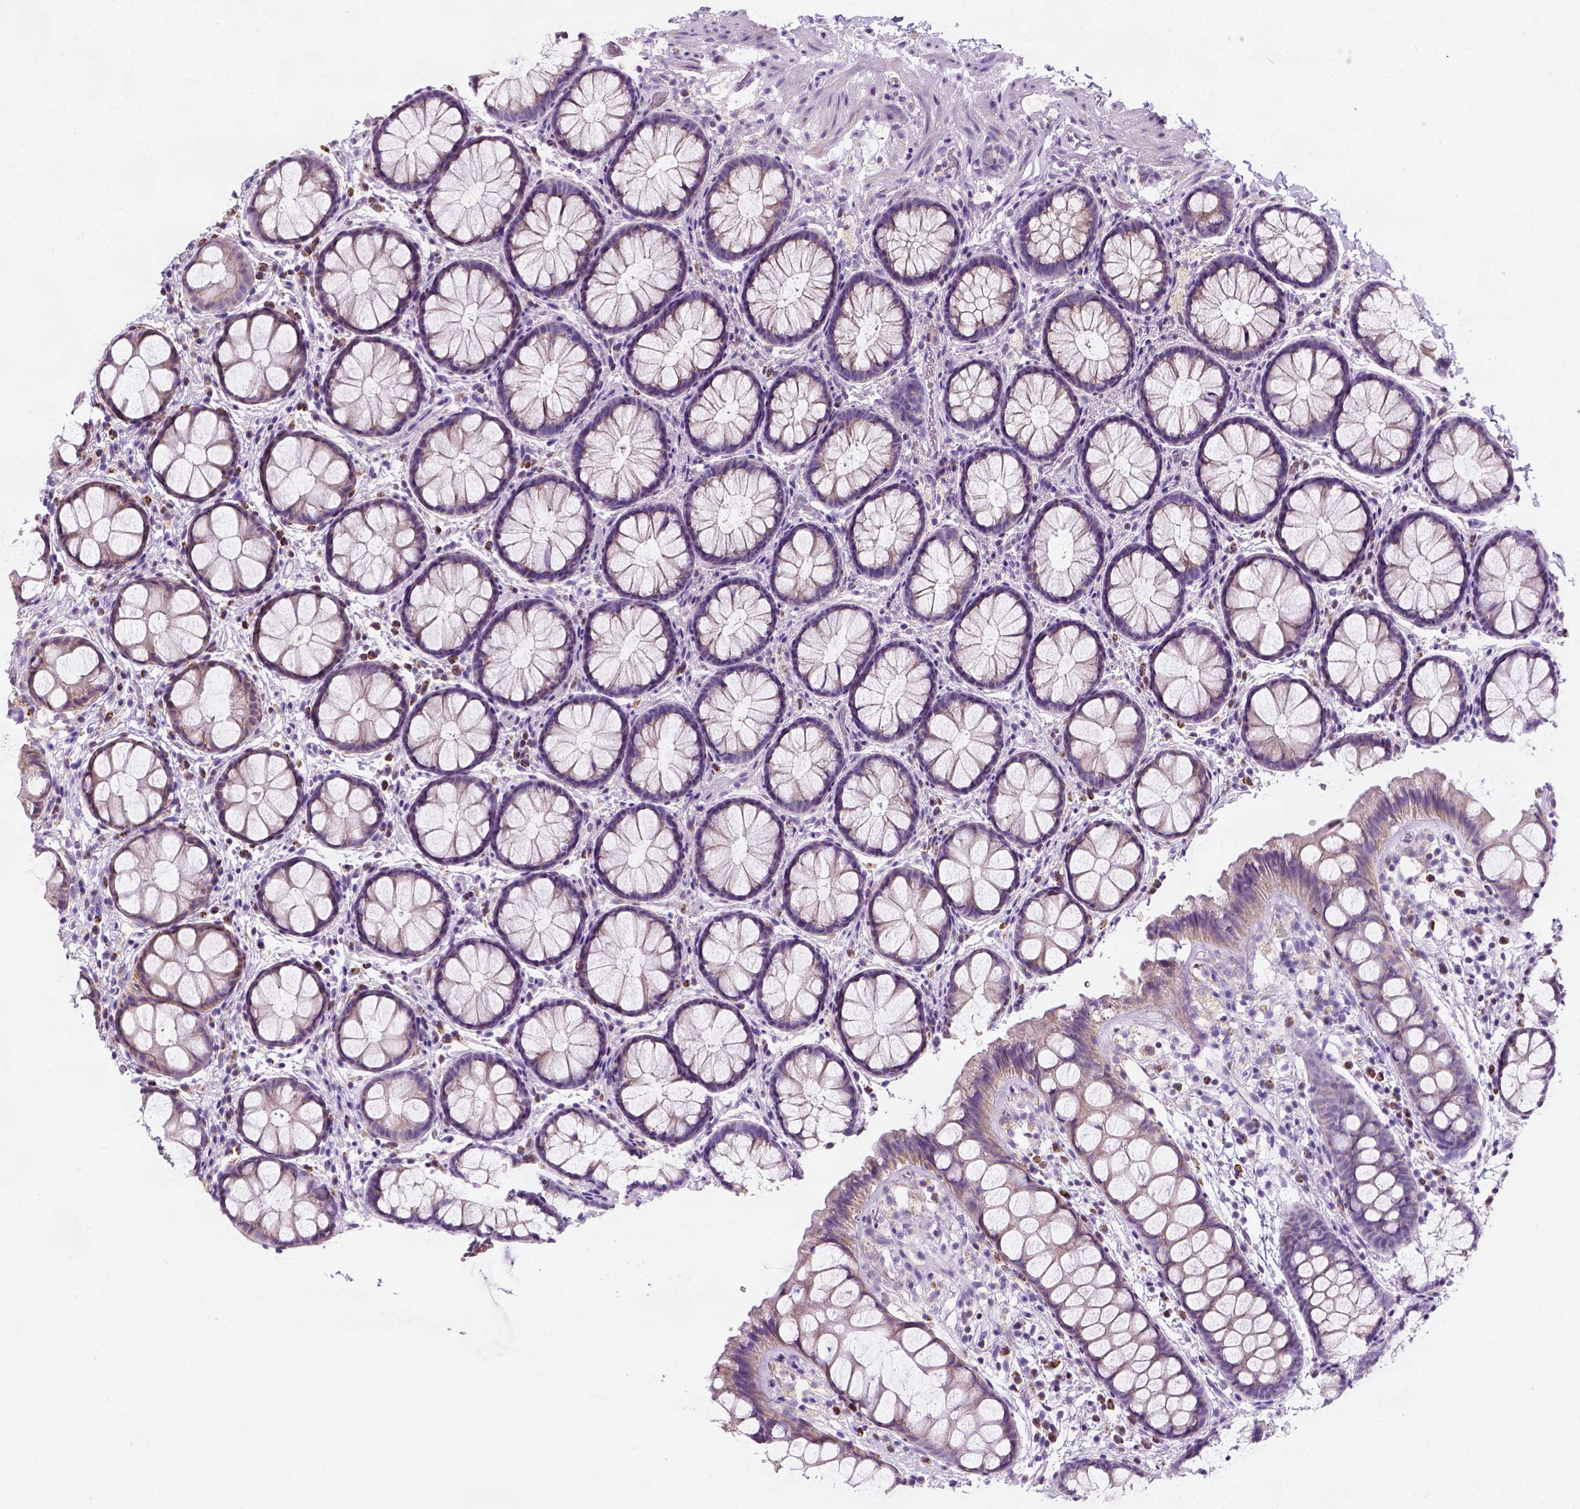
{"staining": {"intensity": "moderate", "quantity": "25%-75%", "location": "cytoplasmic/membranous"}, "tissue": "rectum", "cell_type": "Glandular cells", "image_type": "normal", "snomed": [{"axis": "morphology", "description": "Normal tissue, NOS"}, {"axis": "topography", "description": "Rectum"}], "caption": "Human rectum stained with a brown dye displays moderate cytoplasmic/membranous positive expression in approximately 25%-75% of glandular cells.", "gene": "CHODL", "patient": {"sex": "female", "age": 62}}